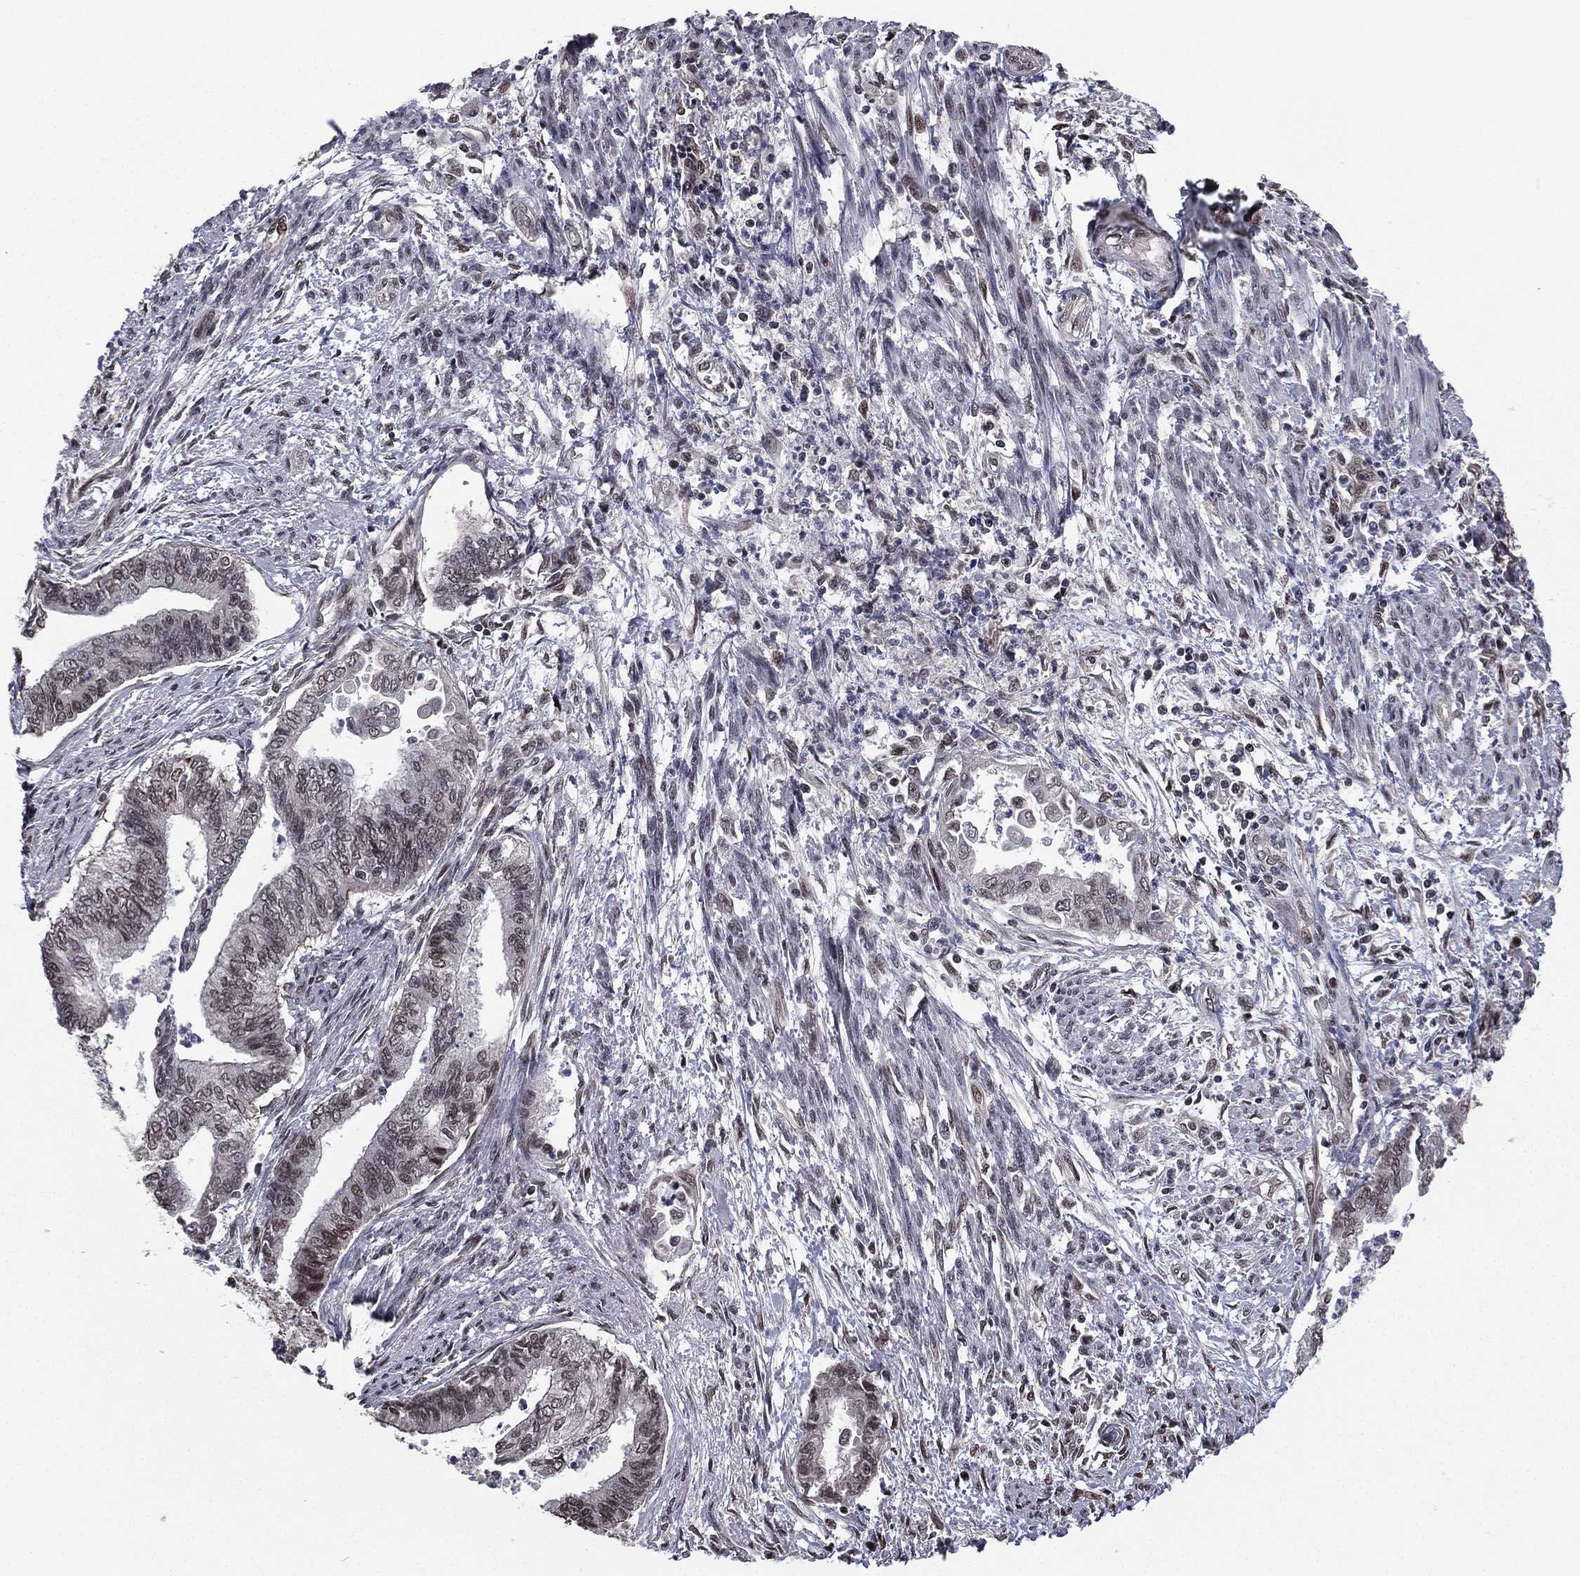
{"staining": {"intensity": "negative", "quantity": "none", "location": "none"}, "tissue": "endometrial cancer", "cell_type": "Tumor cells", "image_type": "cancer", "snomed": [{"axis": "morphology", "description": "Adenocarcinoma, NOS"}, {"axis": "topography", "description": "Endometrium"}], "caption": "Tumor cells are negative for brown protein staining in endometrial adenocarcinoma.", "gene": "RARB", "patient": {"sex": "female", "age": 65}}